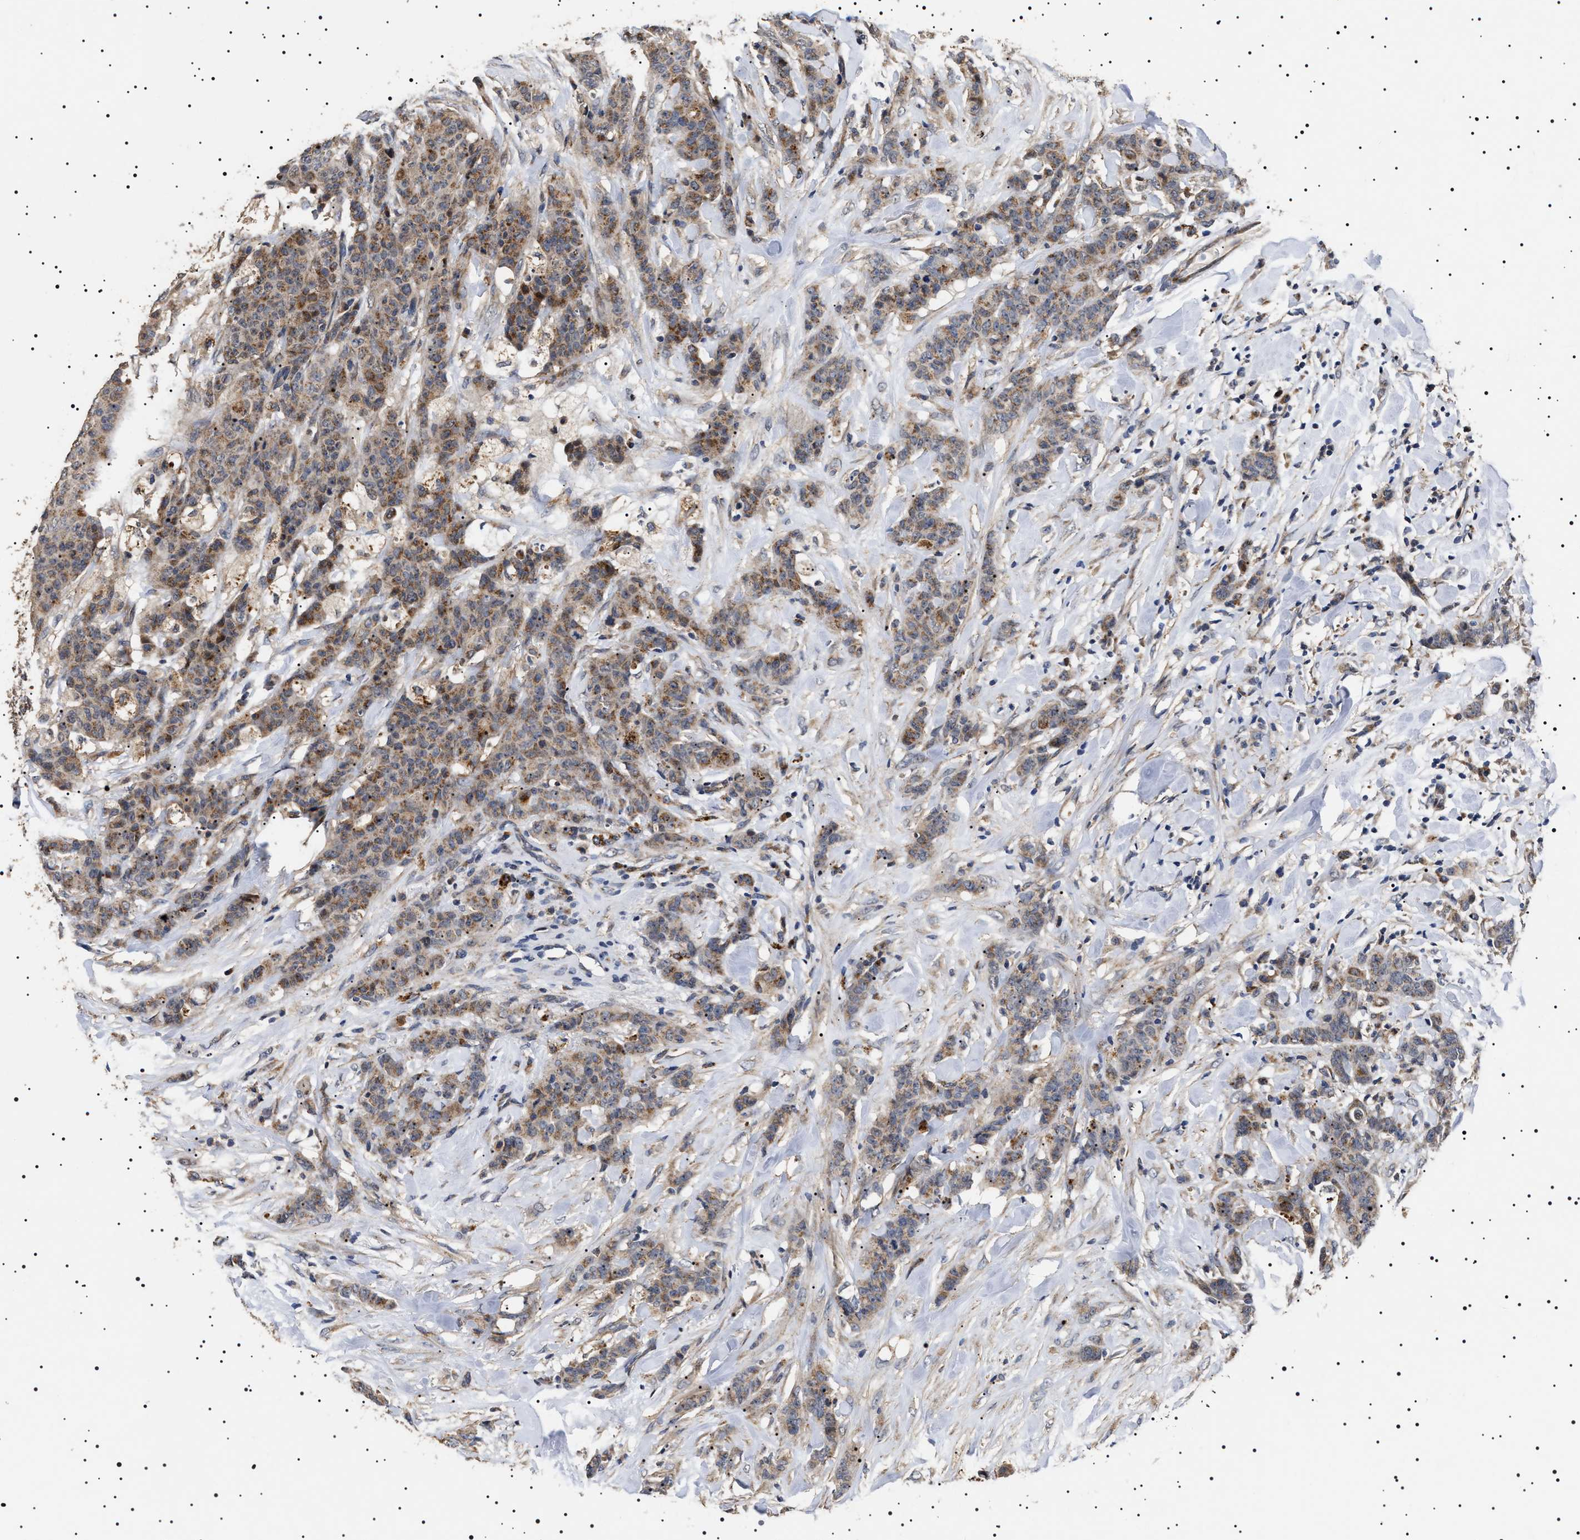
{"staining": {"intensity": "moderate", "quantity": "25%-75%", "location": "cytoplasmic/membranous"}, "tissue": "breast cancer", "cell_type": "Tumor cells", "image_type": "cancer", "snomed": [{"axis": "morphology", "description": "Normal tissue, NOS"}, {"axis": "morphology", "description": "Duct carcinoma"}, {"axis": "topography", "description": "Breast"}], "caption": "Protein analysis of breast cancer (infiltrating ductal carcinoma) tissue displays moderate cytoplasmic/membranous expression in about 25%-75% of tumor cells.", "gene": "RAB34", "patient": {"sex": "female", "age": 40}}